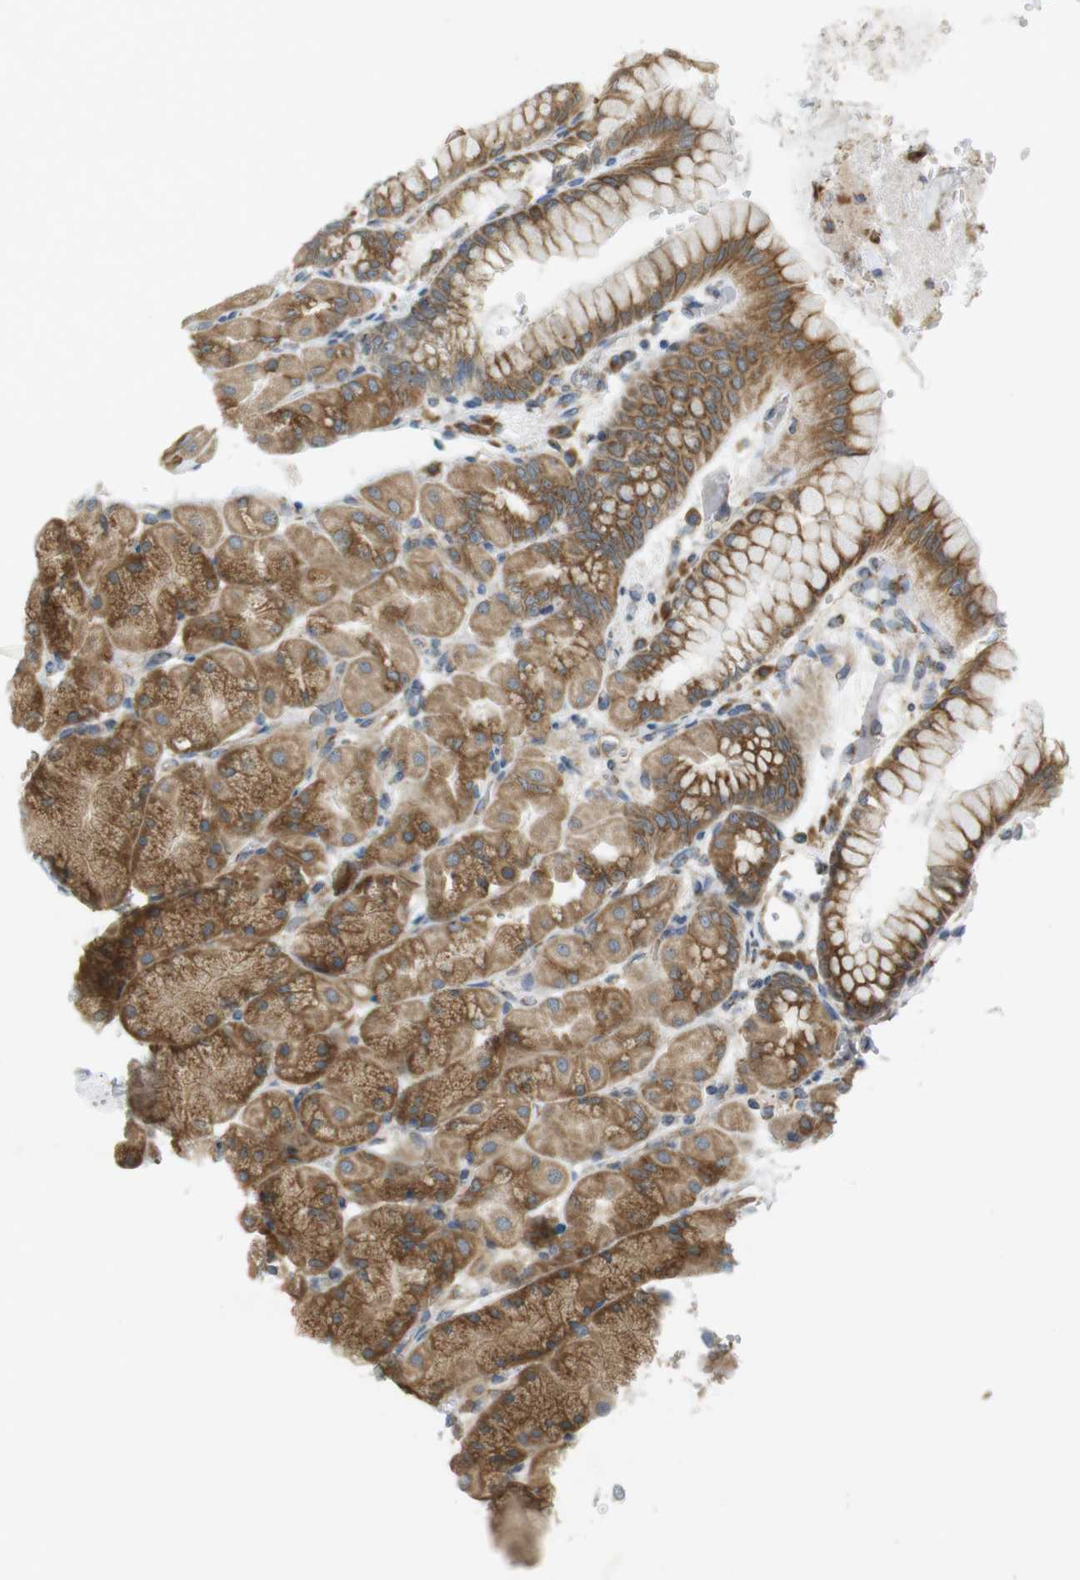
{"staining": {"intensity": "strong", "quantity": ">75%", "location": "cytoplasmic/membranous"}, "tissue": "stomach", "cell_type": "Glandular cells", "image_type": "normal", "snomed": [{"axis": "morphology", "description": "Normal tissue, NOS"}, {"axis": "topography", "description": "Stomach, upper"}], "caption": "Immunohistochemical staining of benign stomach reveals >75% levels of strong cytoplasmic/membranous protein expression in about >75% of glandular cells.", "gene": "SLC41A1", "patient": {"sex": "female", "age": 56}}